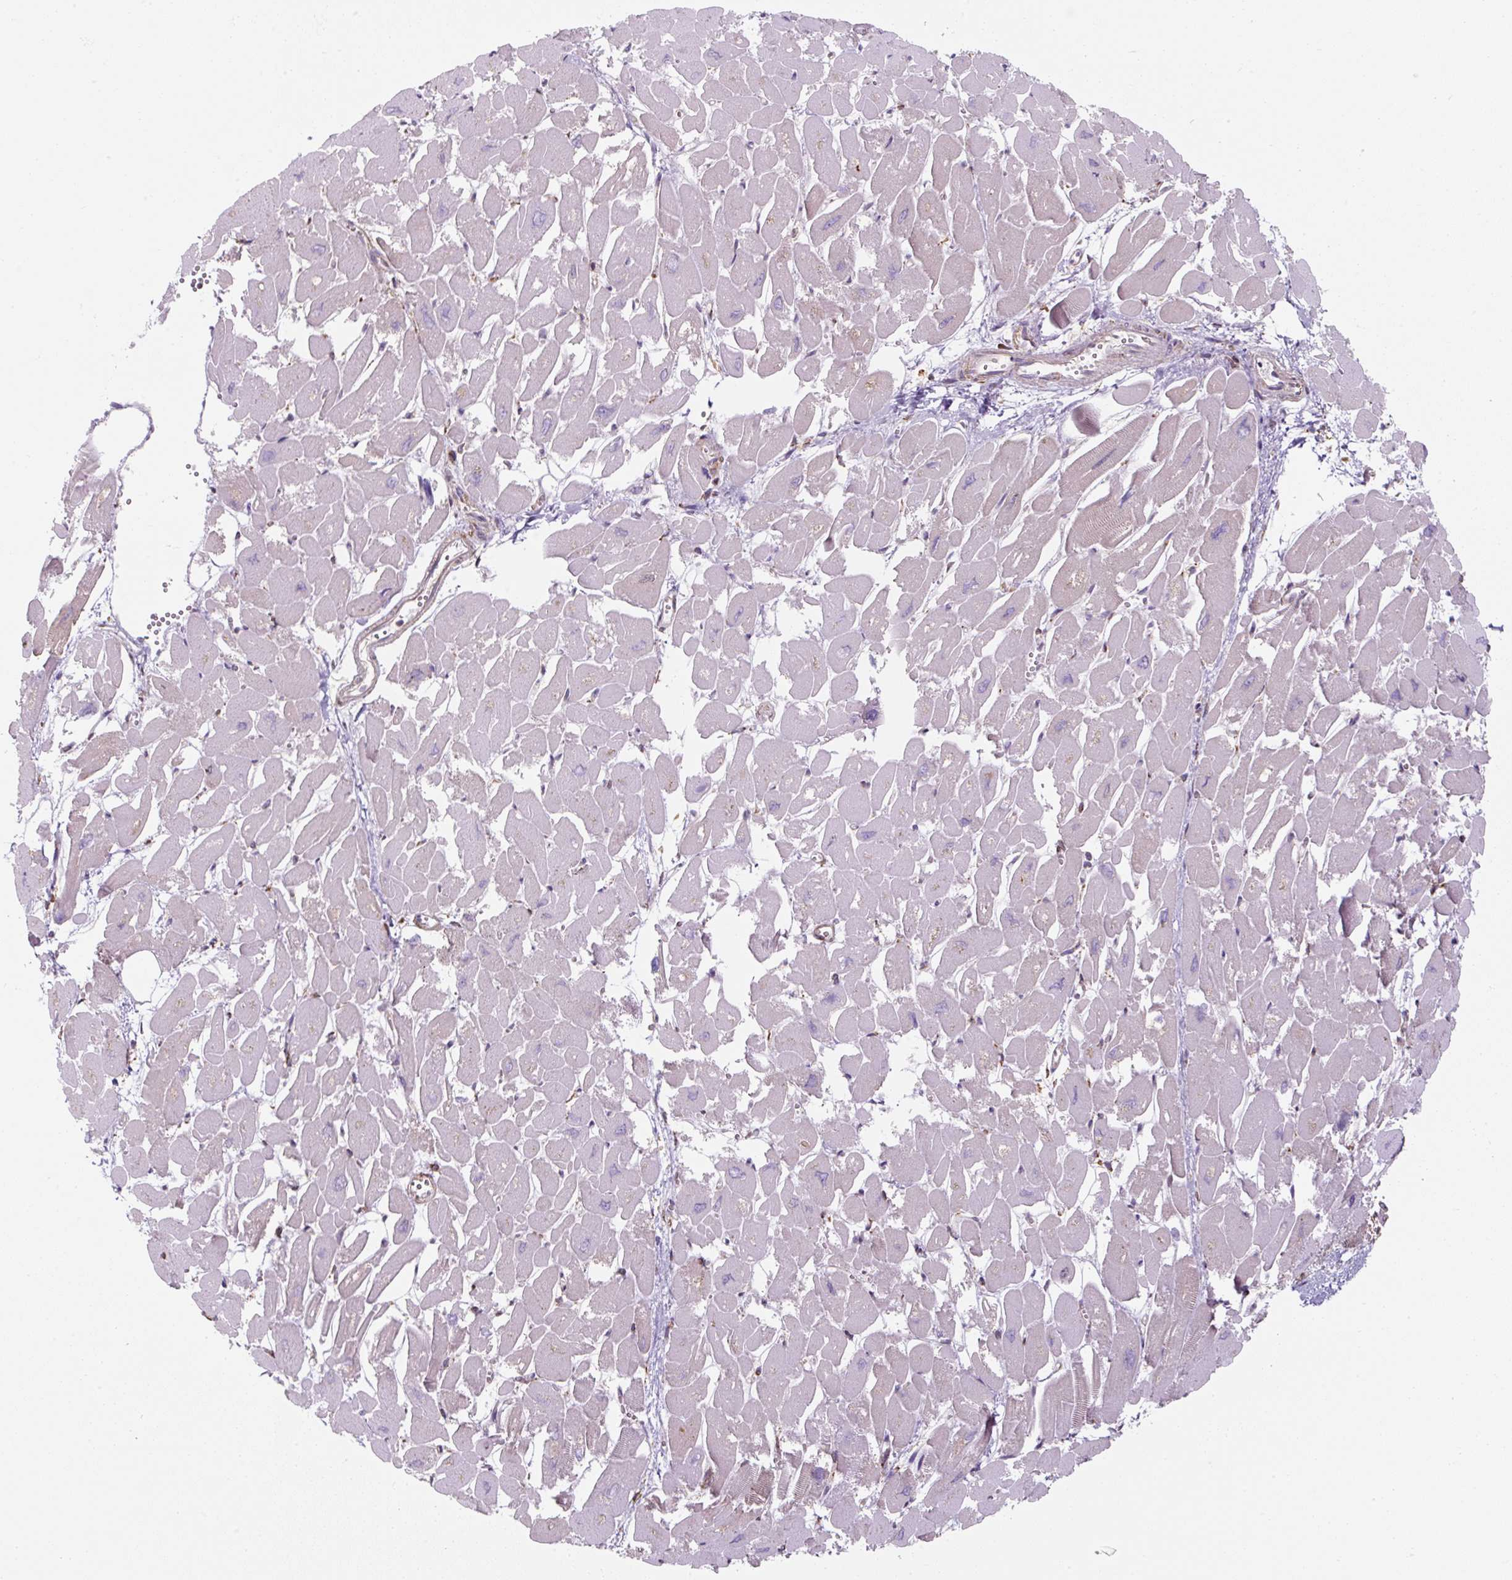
{"staining": {"intensity": "negative", "quantity": "none", "location": "none"}, "tissue": "heart muscle", "cell_type": "Cardiomyocytes", "image_type": "normal", "snomed": [{"axis": "morphology", "description": "Normal tissue, NOS"}, {"axis": "topography", "description": "Heart"}], "caption": "IHC photomicrograph of normal heart muscle: heart muscle stained with DAB reveals no significant protein staining in cardiomyocytes.", "gene": "PRKCSH", "patient": {"sex": "male", "age": 54}}